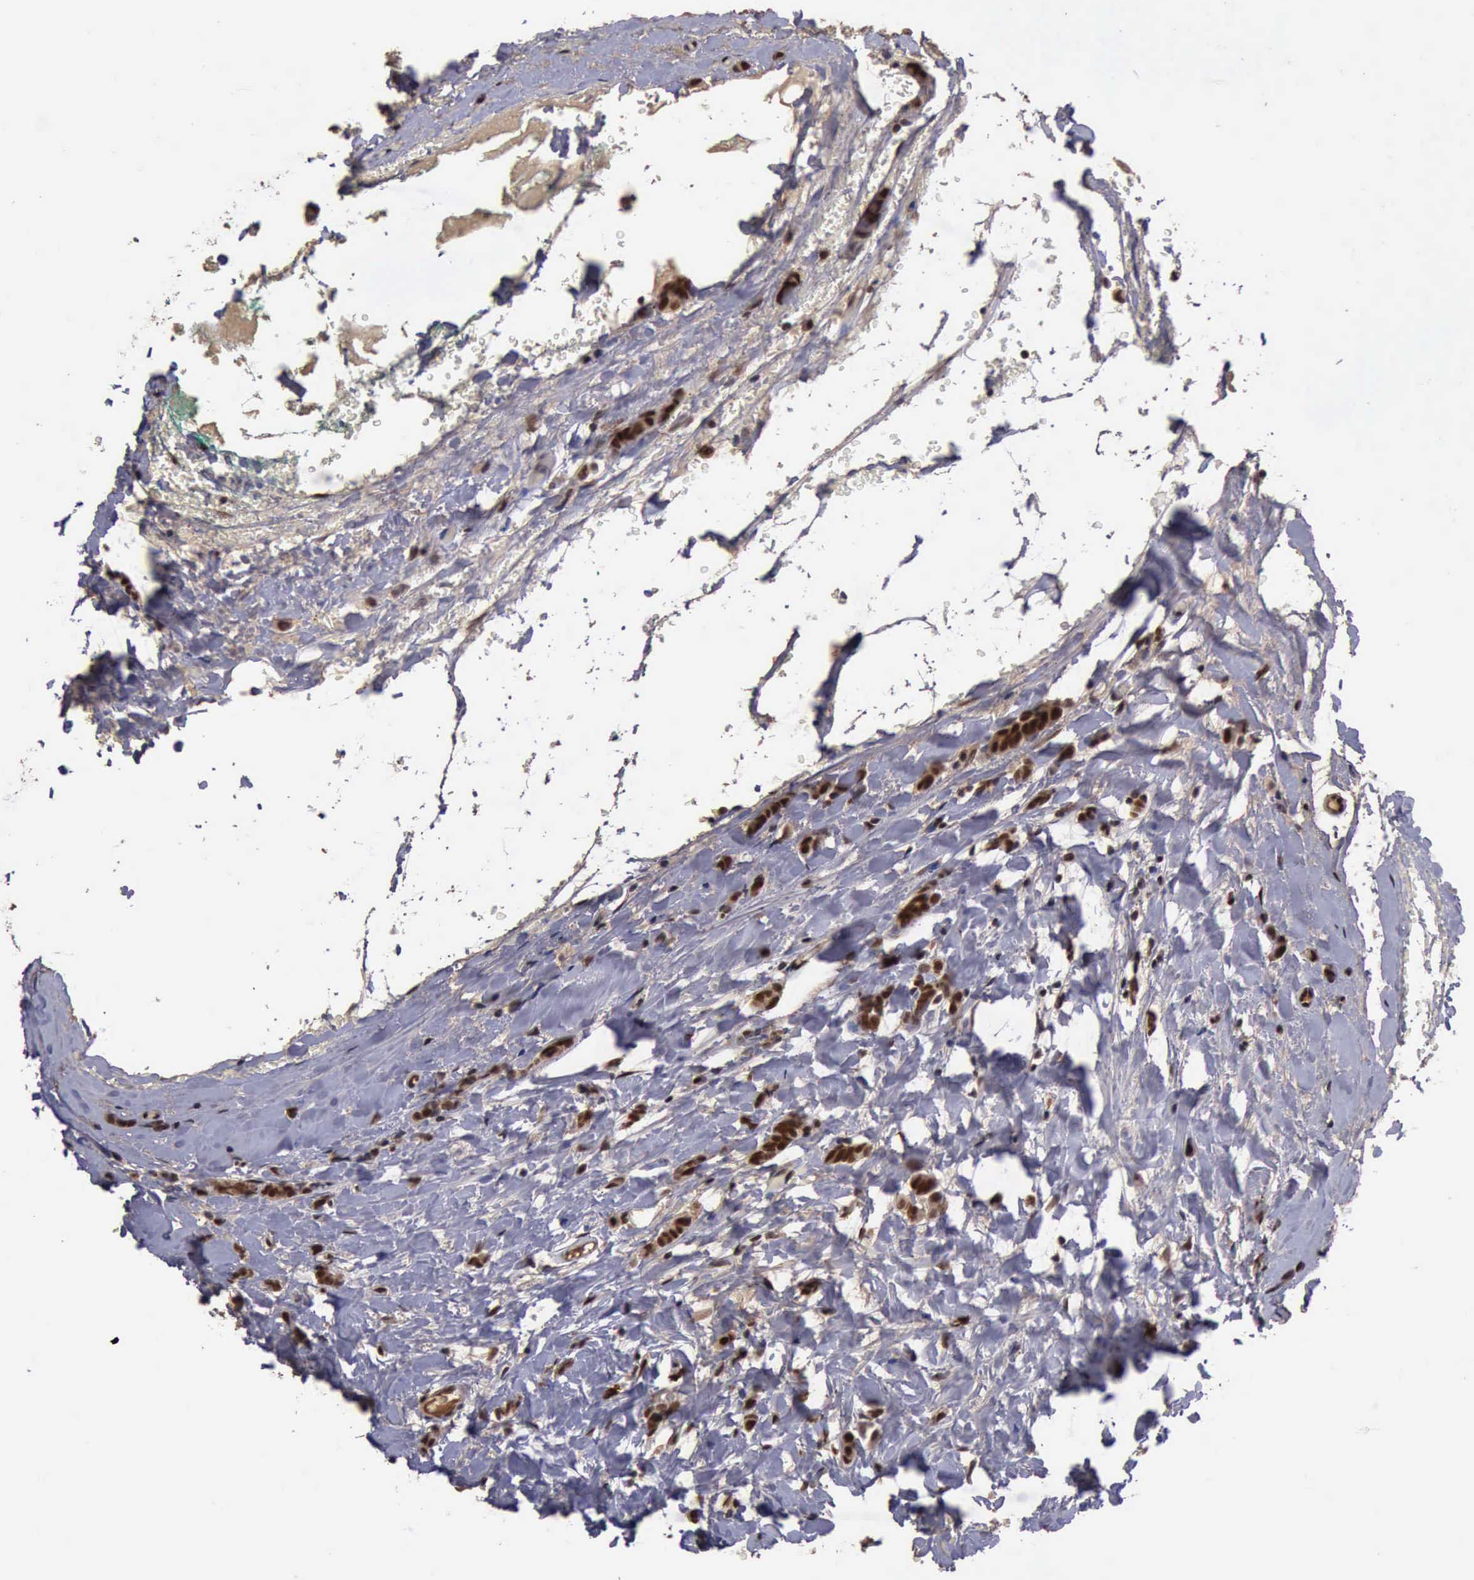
{"staining": {"intensity": "moderate", "quantity": ">75%", "location": "cytoplasmic/membranous,nuclear"}, "tissue": "breast cancer", "cell_type": "Tumor cells", "image_type": "cancer", "snomed": [{"axis": "morphology", "description": "Lobular carcinoma"}, {"axis": "topography", "description": "Breast"}], "caption": "An image of human lobular carcinoma (breast) stained for a protein displays moderate cytoplasmic/membranous and nuclear brown staining in tumor cells. The staining was performed using DAB (3,3'-diaminobenzidine) to visualize the protein expression in brown, while the nuclei were stained in blue with hematoxylin (Magnification: 20x).", "gene": "TRMT2A", "patient": {"sex": "female", "age": 60}}